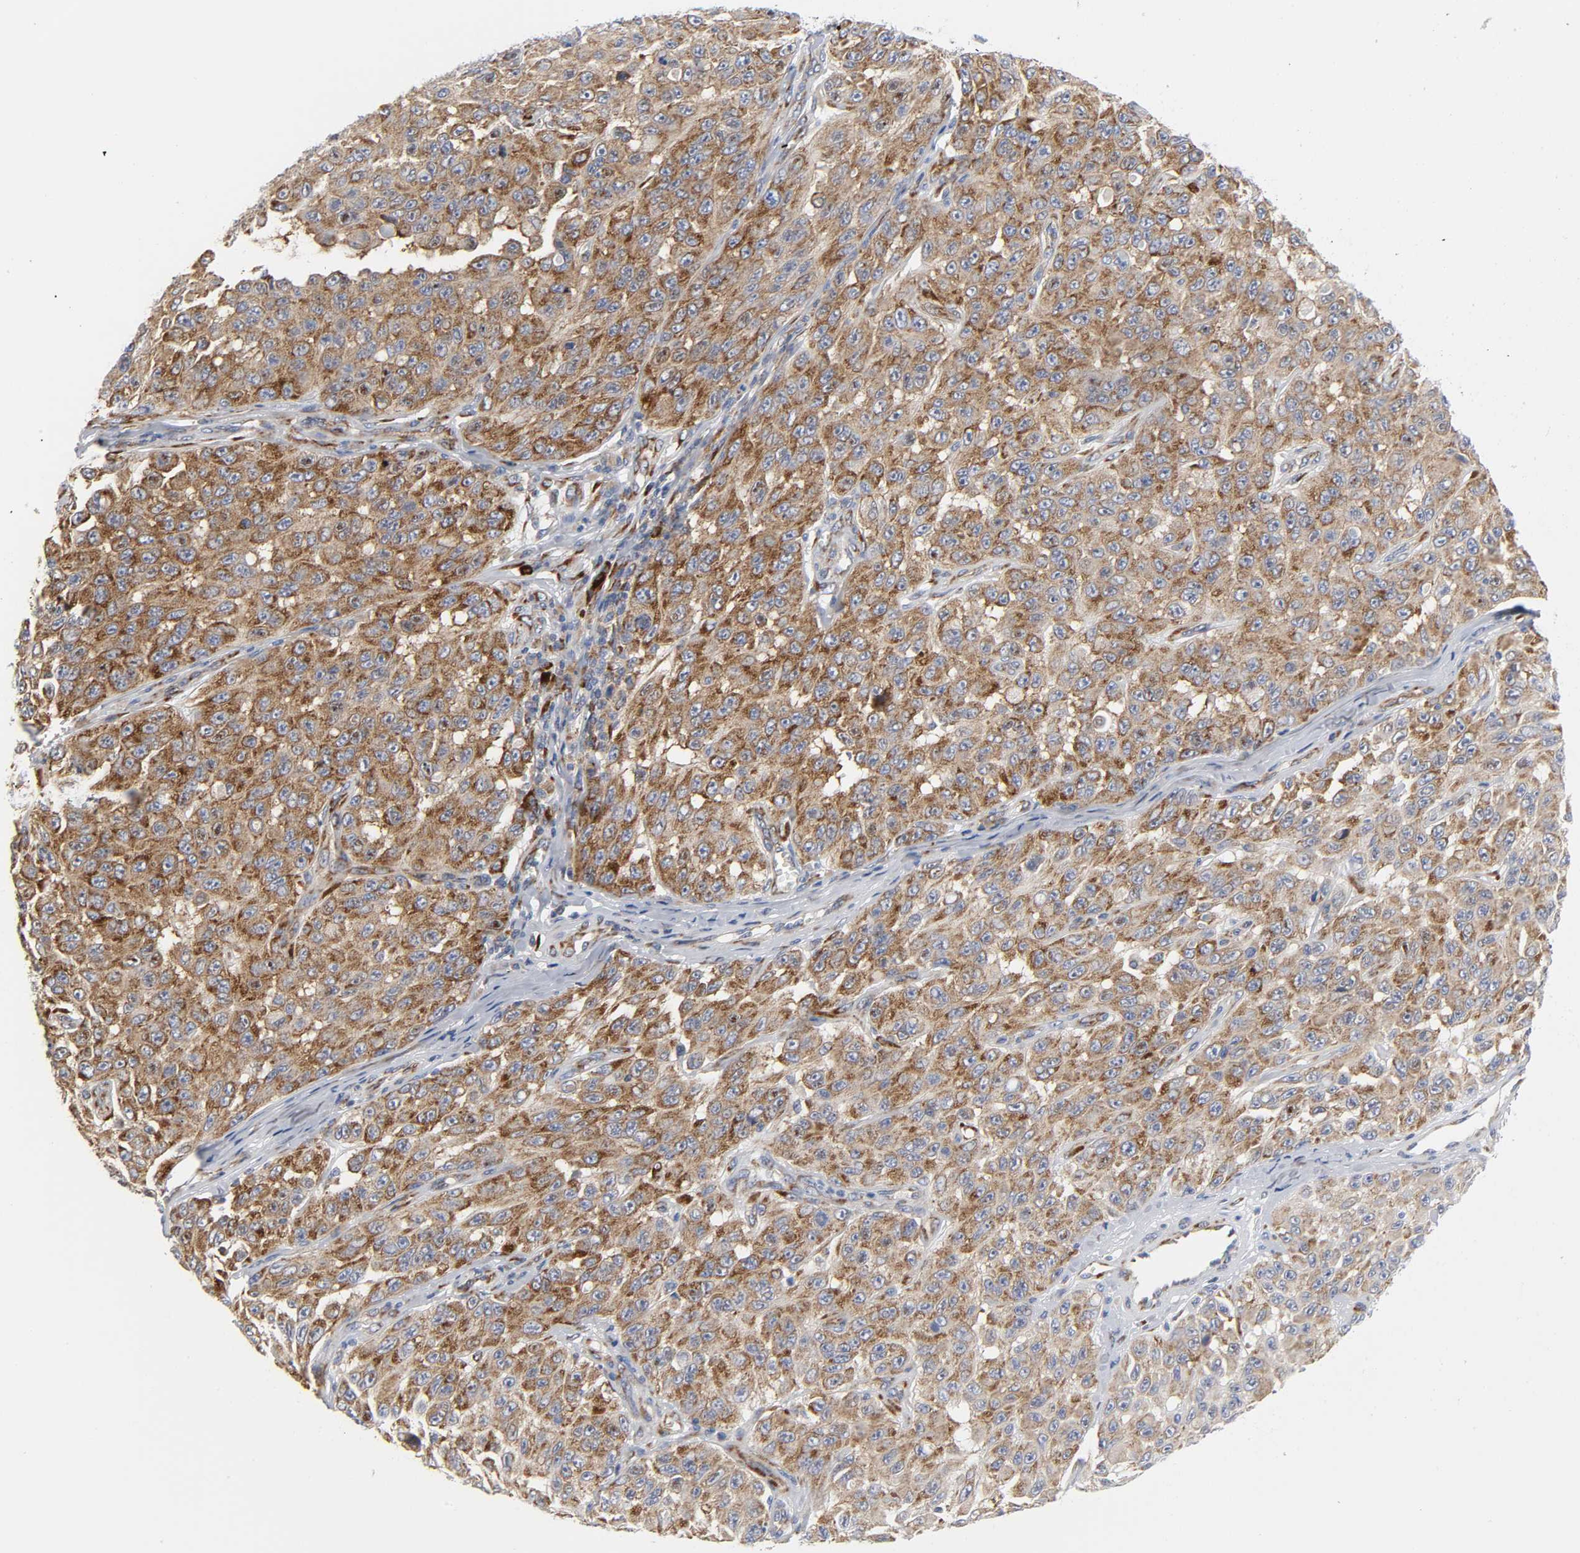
{"staining": {"intensity": "strong", "quantity": ">75%", "location": "cytoplasmic/membranous"}, "tissue": "melanoma", "cell_type": "Tumor cells", "image_type": "cancer", "snomed": [{"axis": "morphology", "description": "Malignant melanoma, NOS"}, {"axis": "topography", "description": "Skin"}], "caption": "Brown immunohistochemical staining in malignant melanoma displays strong cytoplasmic/membranous expression in approximately >75% of tumor cells.", "gene": "REL", "patient": {"sex": "male", "age": 30}}